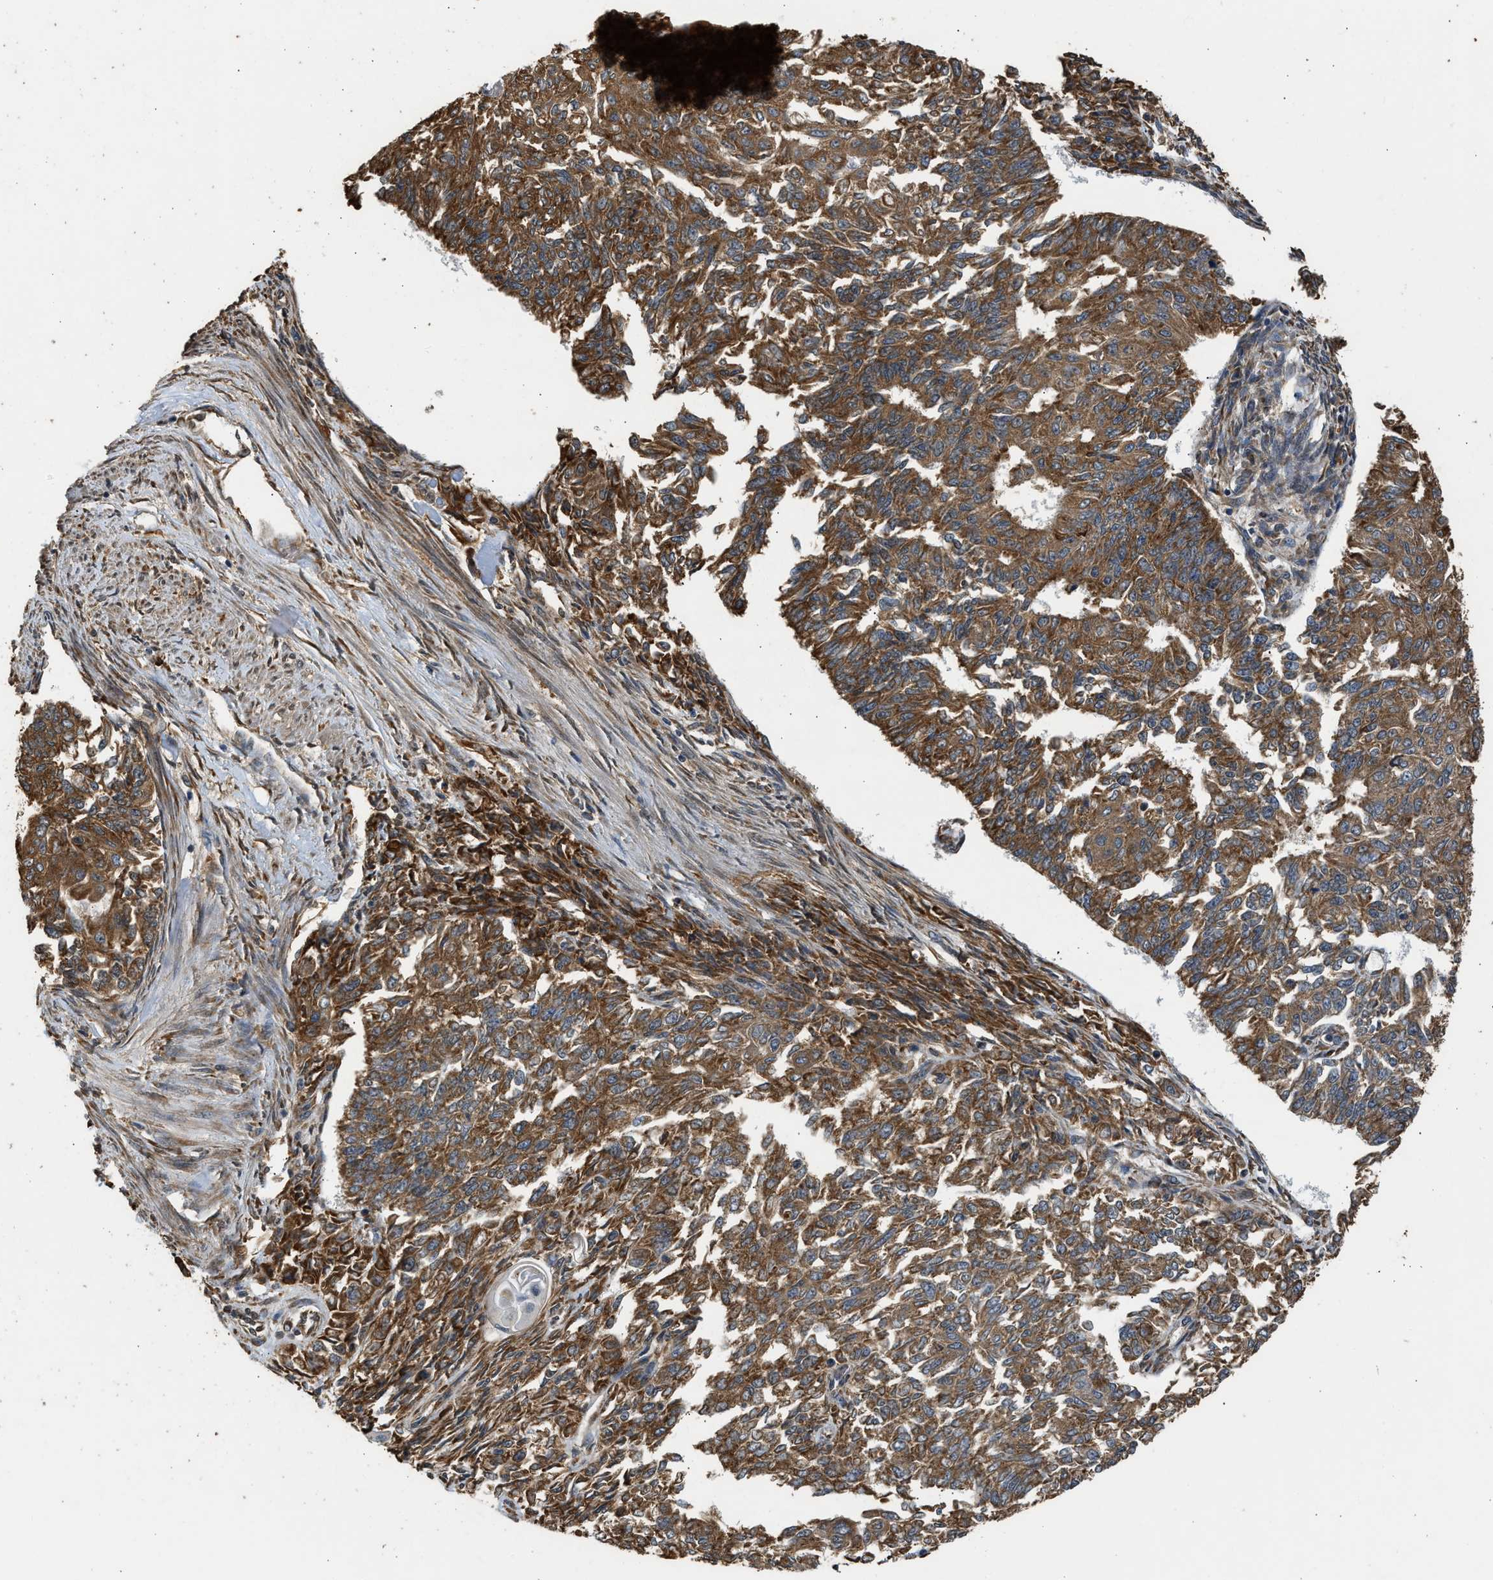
{"staining": {"intensity": "strong", "quantity": ">75%", "location": "cytoplasmic/membranous"}, "tissue": "endometrial cancer", "cell_type": "Tumor cells", "image_type": "cancer", "snomed": [{"axis": "morphology", "description": "Adenocarcinoma, NOS"}, {"axis": "topography", "description": "Endometrium"}], "caption": "This histopathology image displays immunohistochemistry (IHC) staining of endometrial cancer (adenocarcinoma), with high strong cytoplasmic/membranous positivity in about >75% of tumor cells.", "gene": "SLC36A4", "patient": {"sex": "female", "age": 32}}